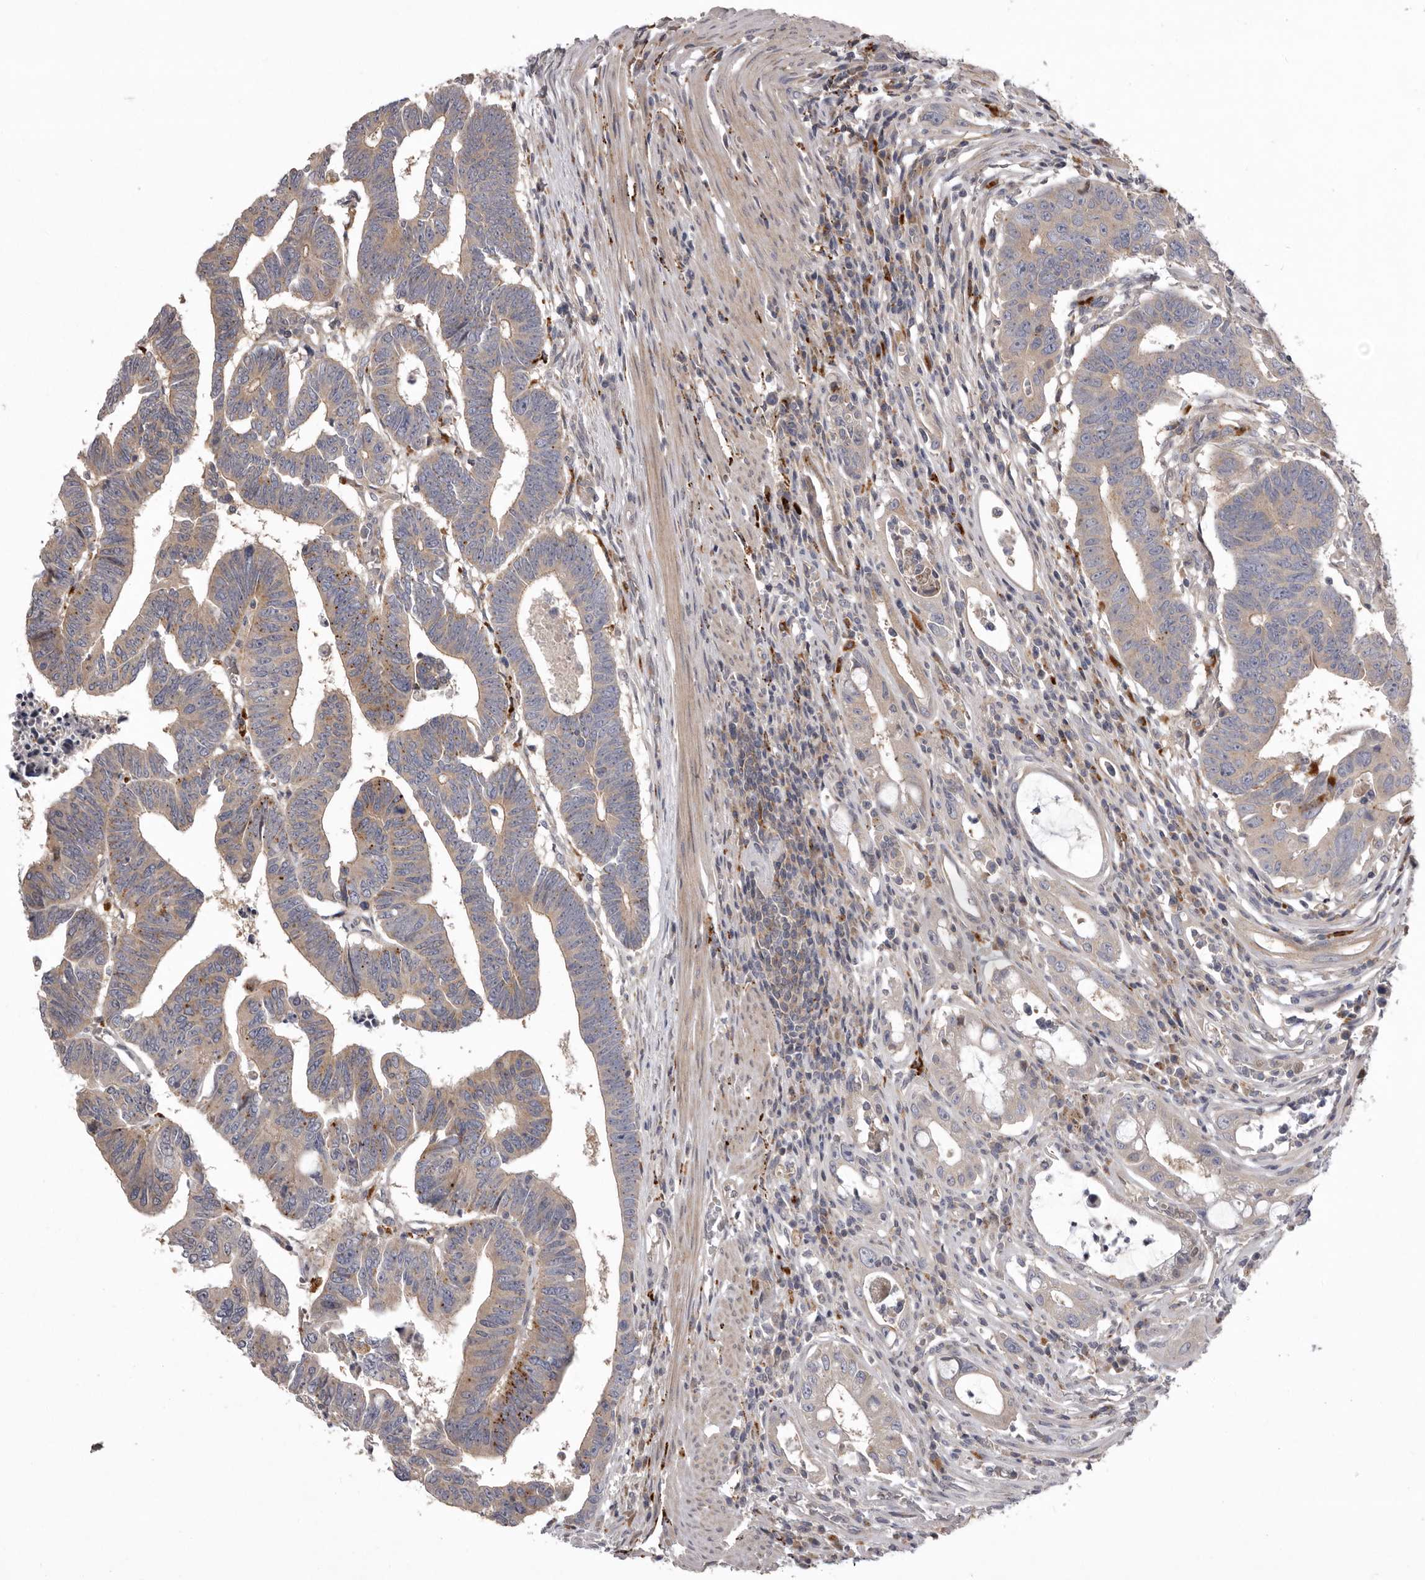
{"staining": {"intensity": "weak", "quantity": "25%-75%", "location": "cytoplasmic/membranous"}, "tissue": "colorectal cancer", "cell_type": "Tumor cells", "image_type": "cancer", "snomed": [{"axis": "morphology", "description": "Adenocarcinoma, NOS"}, {"axis": "topography", "description": "Rectum"}], "caption": "IHC of human colorectal cancer (adenocarcinoma) displays low levels of weak cytoplasmic/membranous positivity in about 25%-75% of tumor cells.", "gene": "WDR47", "patient": {"sex": "female", "age": 65}}